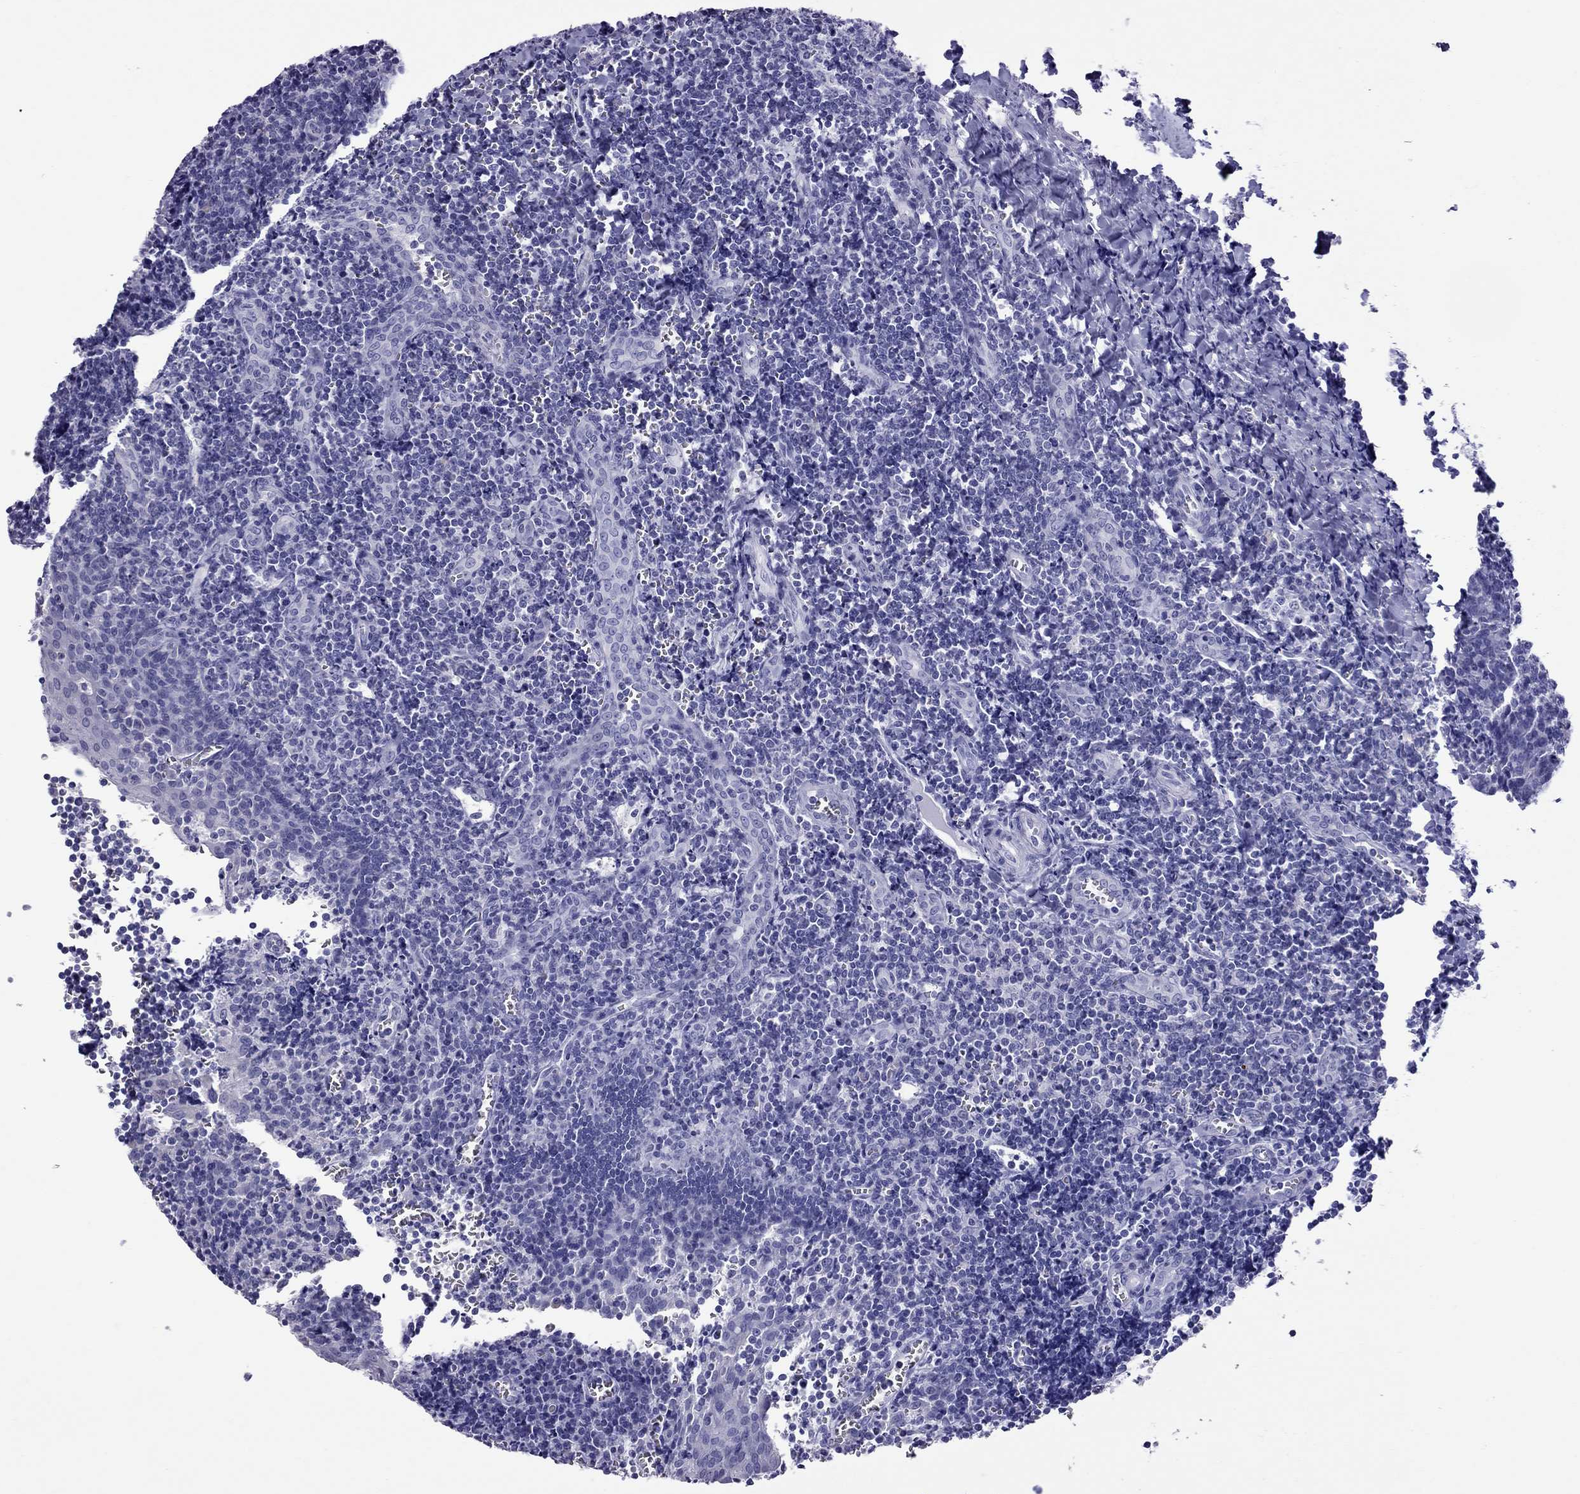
{"staining": {"intensity": "negative", "quantity": "none", "location": "none"}, "tissue": "tonsil", "cell_type": "Germinal center cells", "image_type": "normal", "snomed": [{"axis": "morphology", "description": "Normal tissue, NOS"}, {"axis": "morphology", "description": "Inflammation, NOS"}, {"axis": "topography", "description": "Tonsil"}], "caption": "This is an immunohistochemistry histopathology image of normal human tonsil. There is no expression in germinal center cells.", "gene": "TTLL13", "patient": {"sex": "female", "age": 31}}